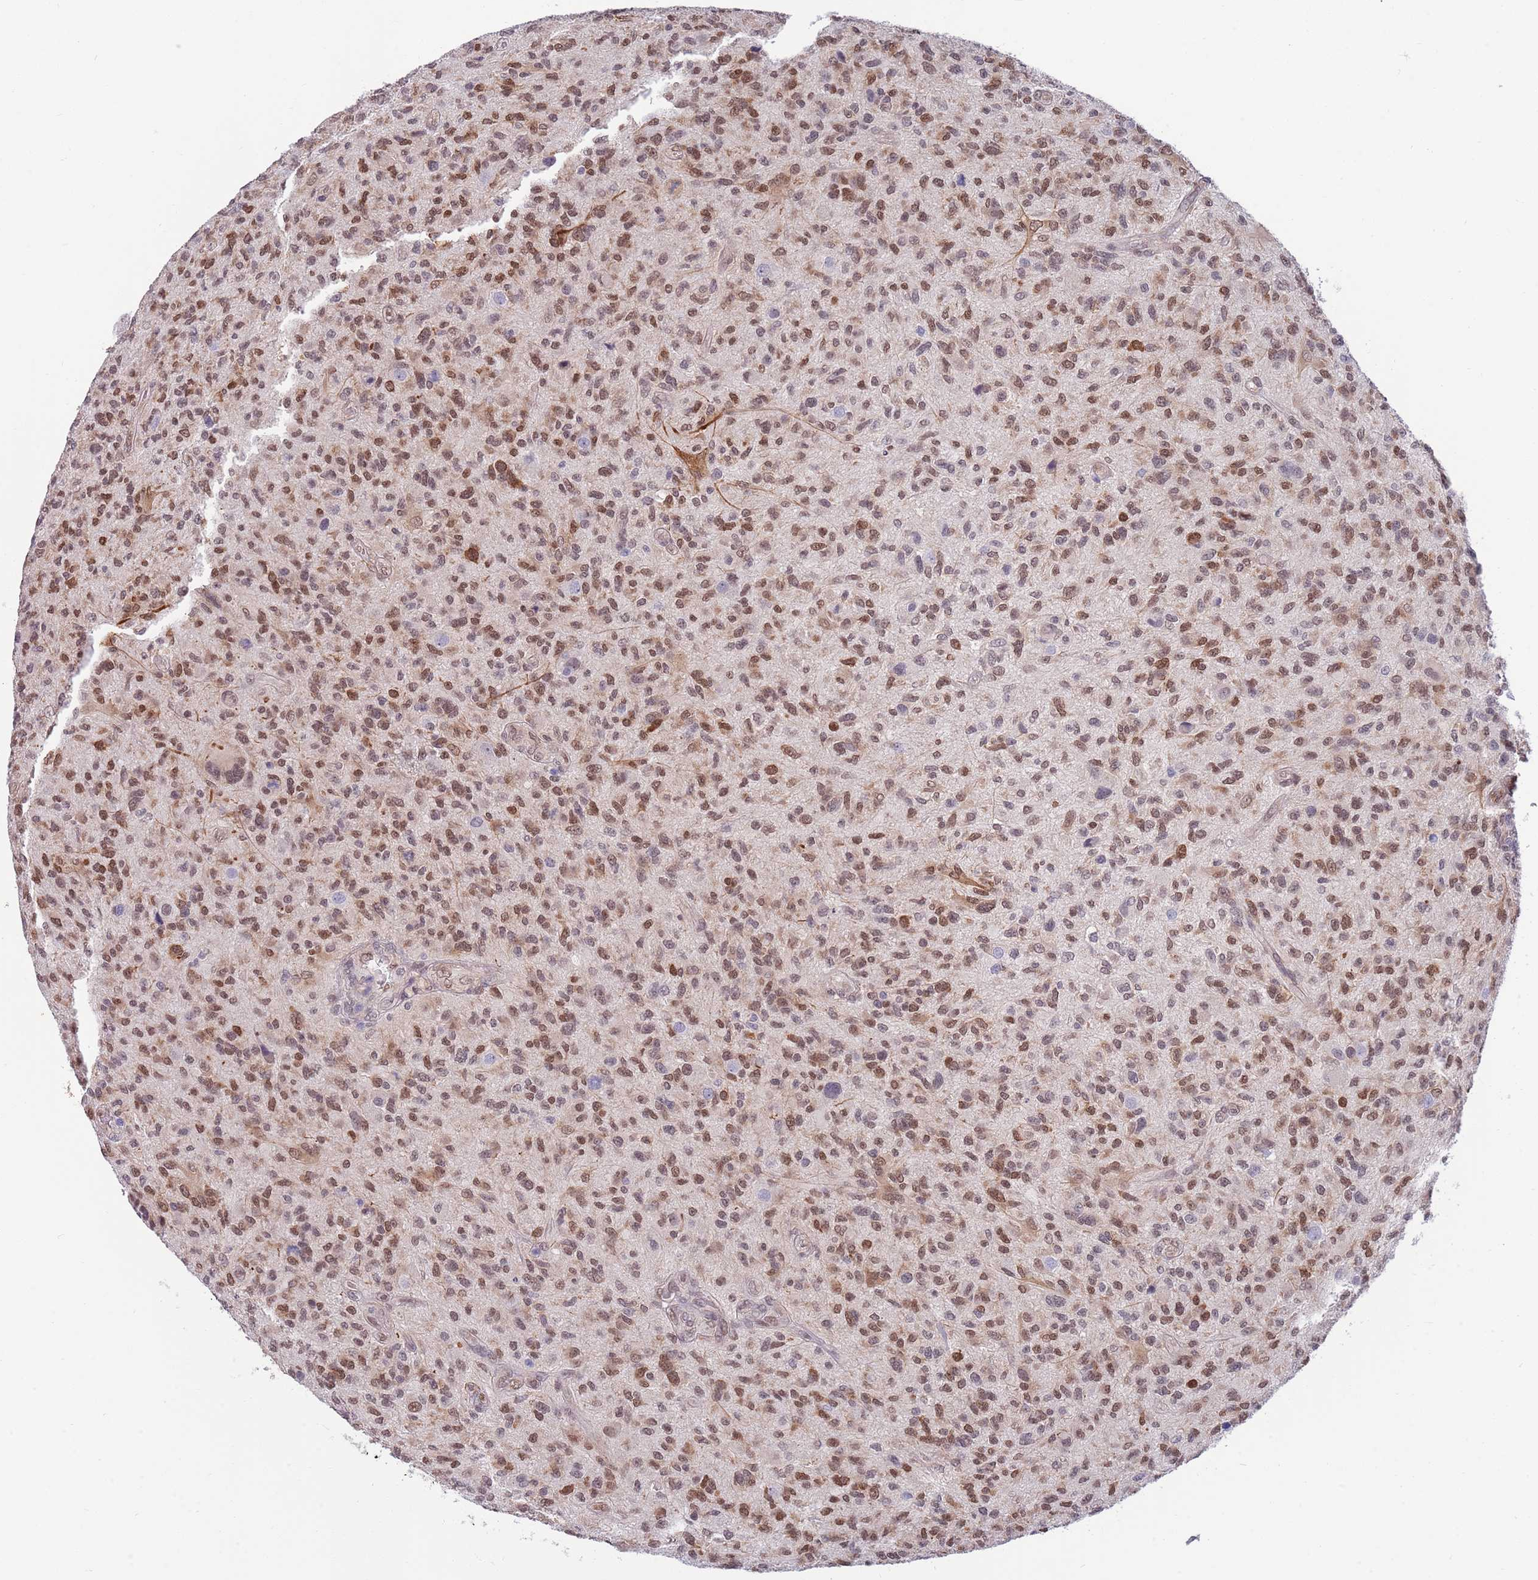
{"staining": {"intensity": "moderate", "quantity": ">75%", "location": "nuclear"}, "tissue": "glioma", "cell_type": "Tumor cells", "image_type": "cancer", "snomed": [{"axis": "morphology", "description": "Glioma, malignant, High grade"}, {"axis": "topography", "description": "Brain"}], "caption": "This photomicrograph demonstrates IHC staining of human malignant glioma (high-grade), with medium moderate nuclear staining in about >75% of tumor cells.", "gene": "NLRP6", "patient": {"sex": "male", "age": 47}}